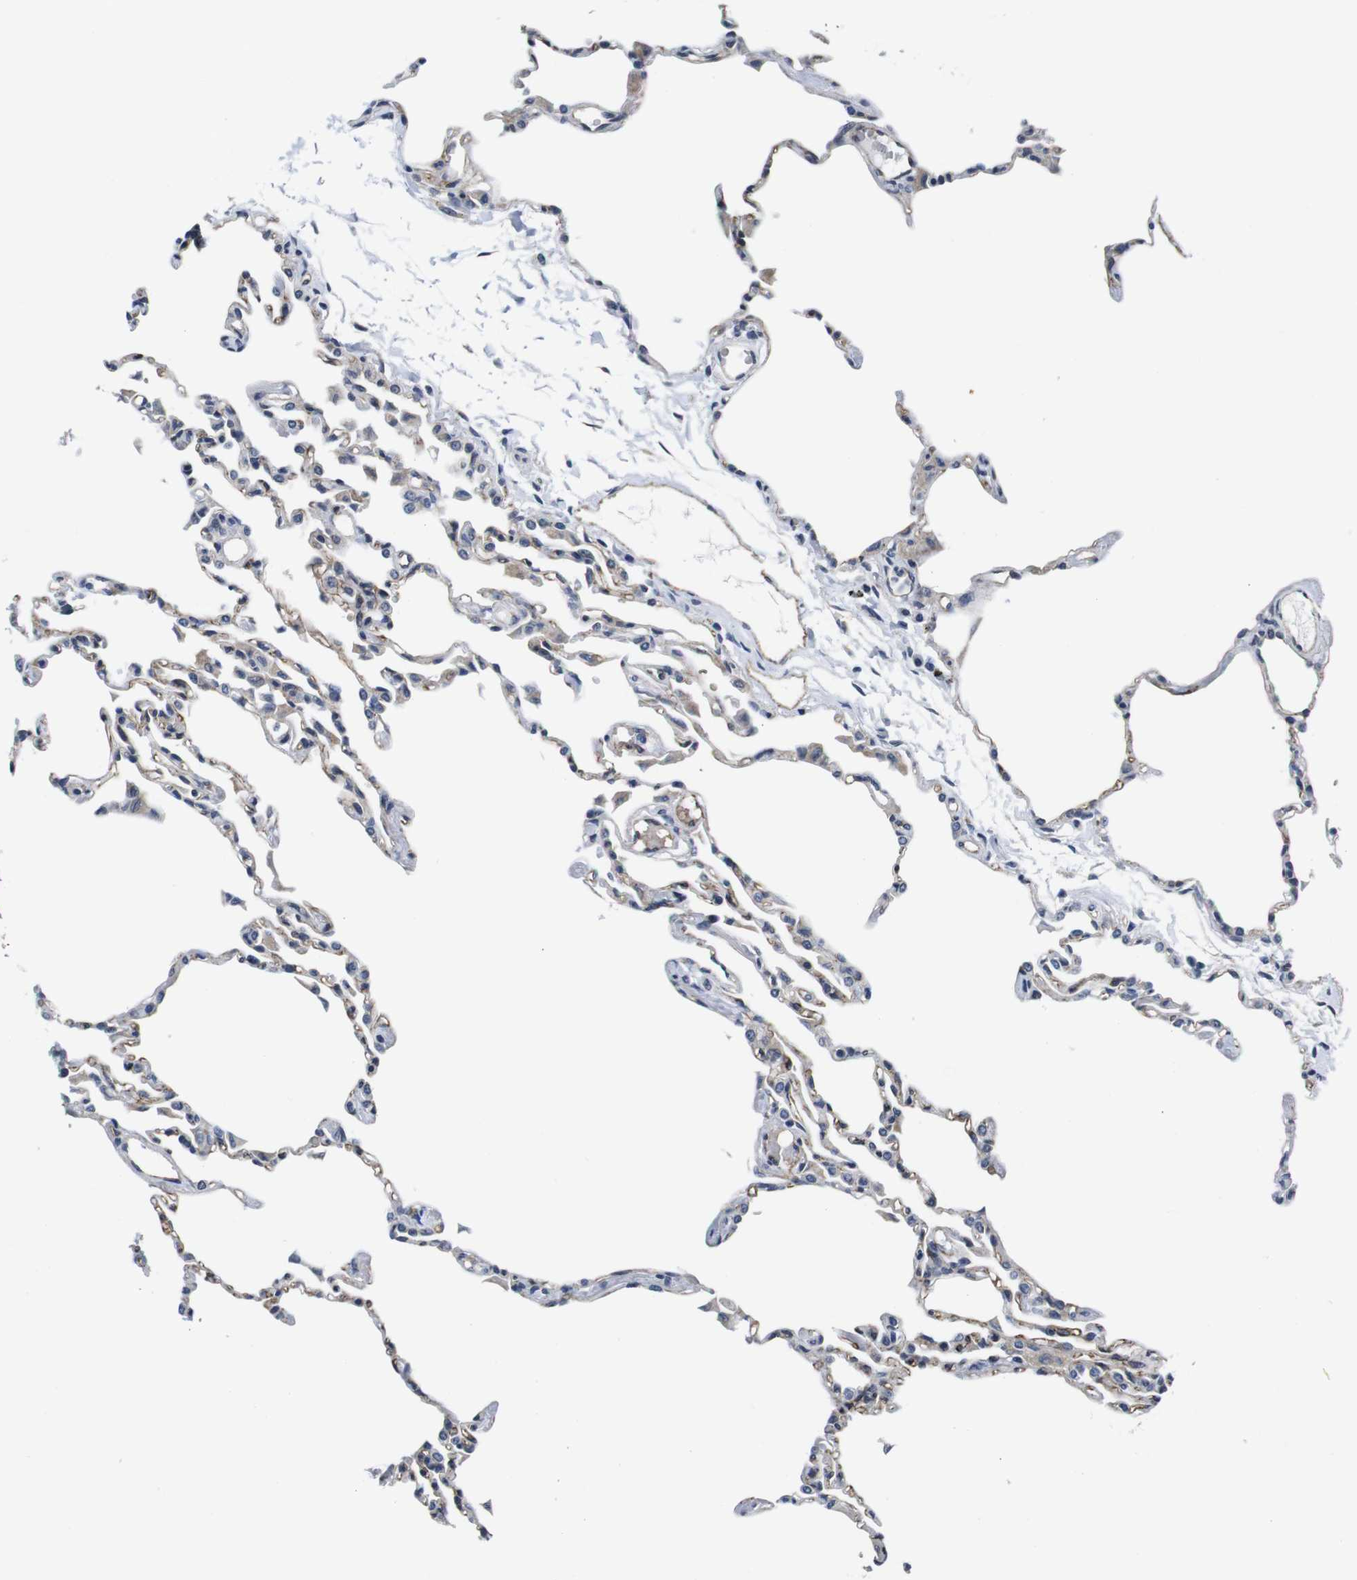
{"staining": {"intensity": "weak", "quantity": "25%-75%", "location": "cytoplasmic/membranous"}, "tissue": "lung", "cell_type": "Alveolar cells", "image_type": "normal", "snomed": [{"axis": "morphology", "description": "Normal tissue, NOS"}, {"axis": "topography", "description": "Lung"}], "caption": "A brown stain highlights weak cytoplasmic/membranous positivity of a protein in alveolar cells of benign human lung.", "gene": "SOCS3", "patient": {"sex": "female", "age": 49}}